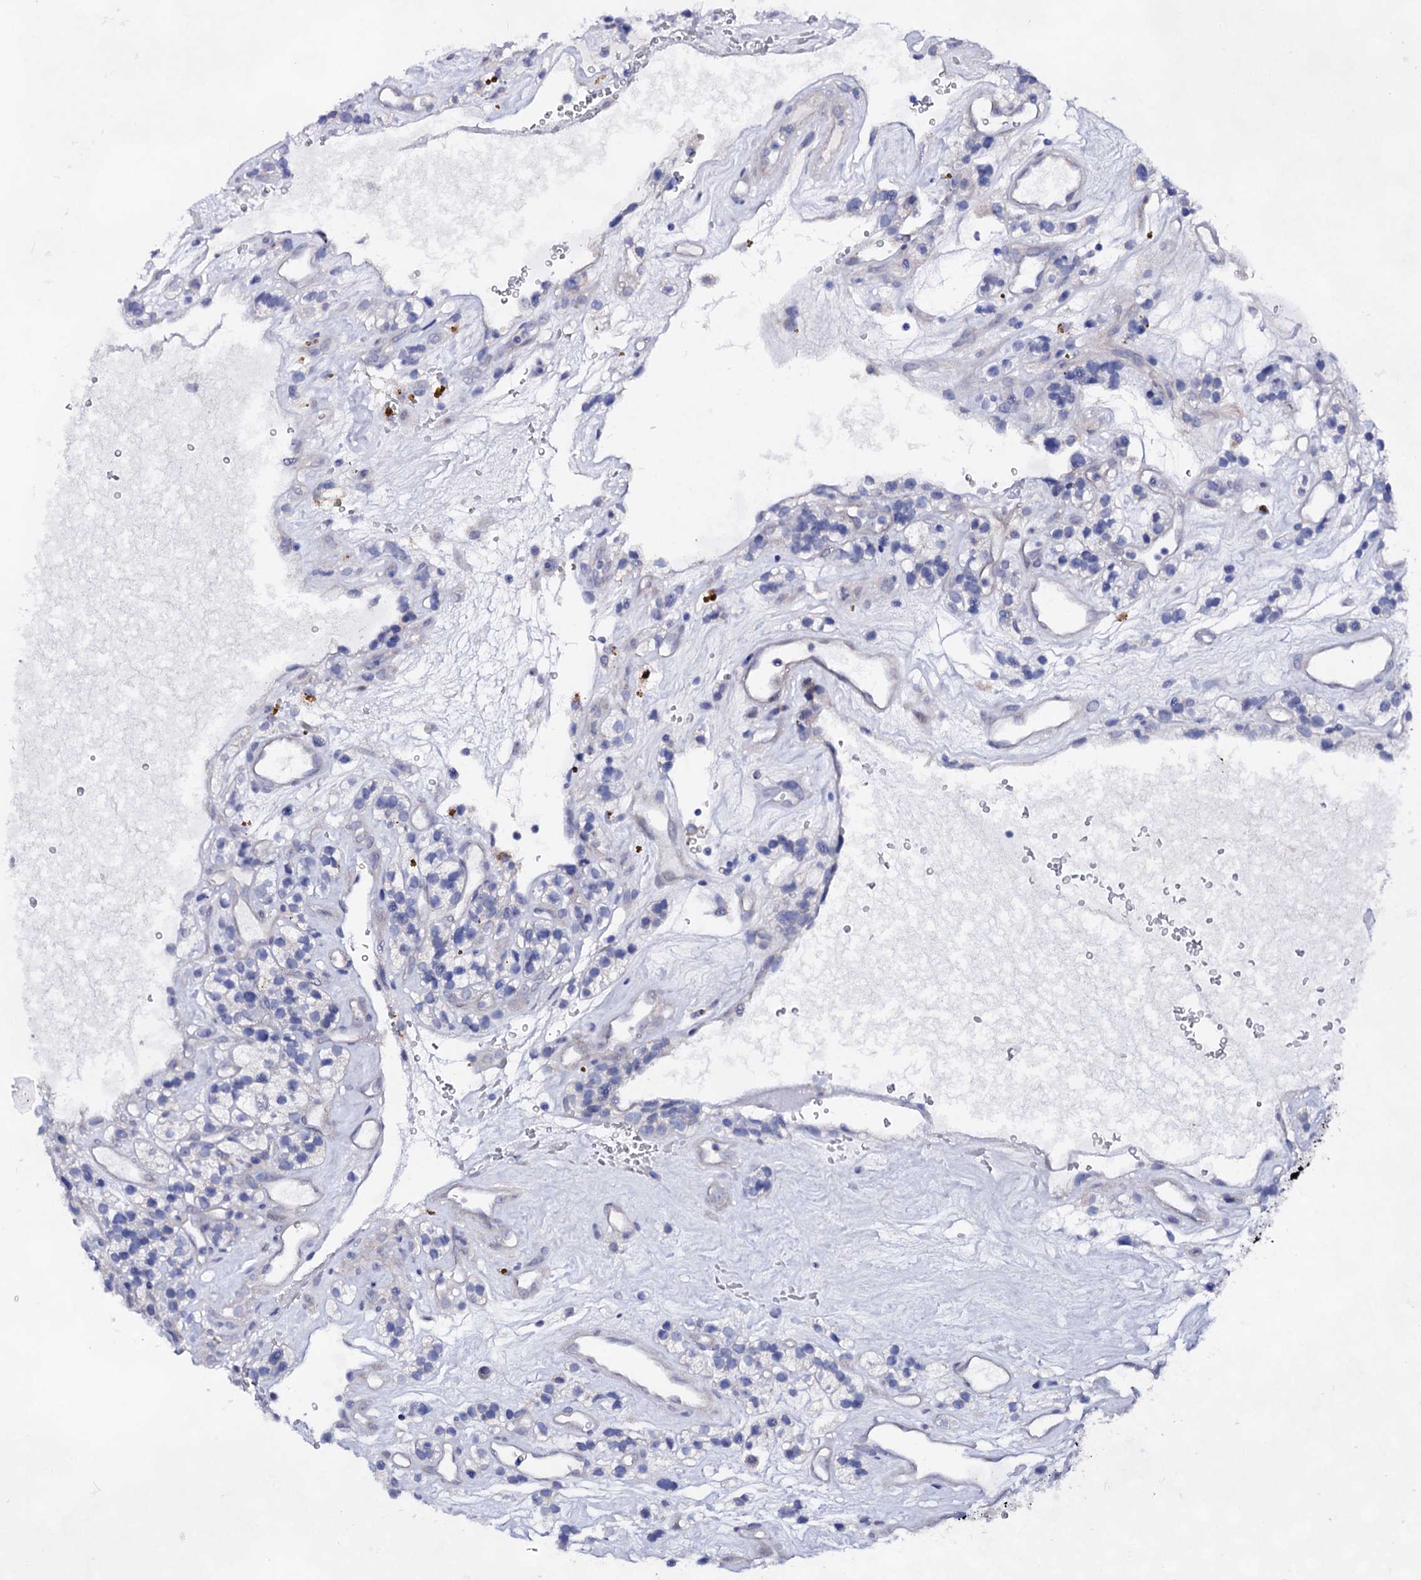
{"staining": {"intensity": "negative", "quantity": "none", "location": "none"}, "tissue": "renal cancer", "cell_type": "Tumor cells", "image_type": "cancer", "snomed": [{"axis": "morphology", "description": "Adenocarcinoma, NOS"}, {"axis": "topography", "description": "Kidney"}], "caption": "High power microscopy histopathology image of an IHC photomicrograph of adenocarcinoma (renal), revealing no significant positivity in tumor cells.", "gene": "PLIN1", "patient": {"sex": "female", "age": 57}}